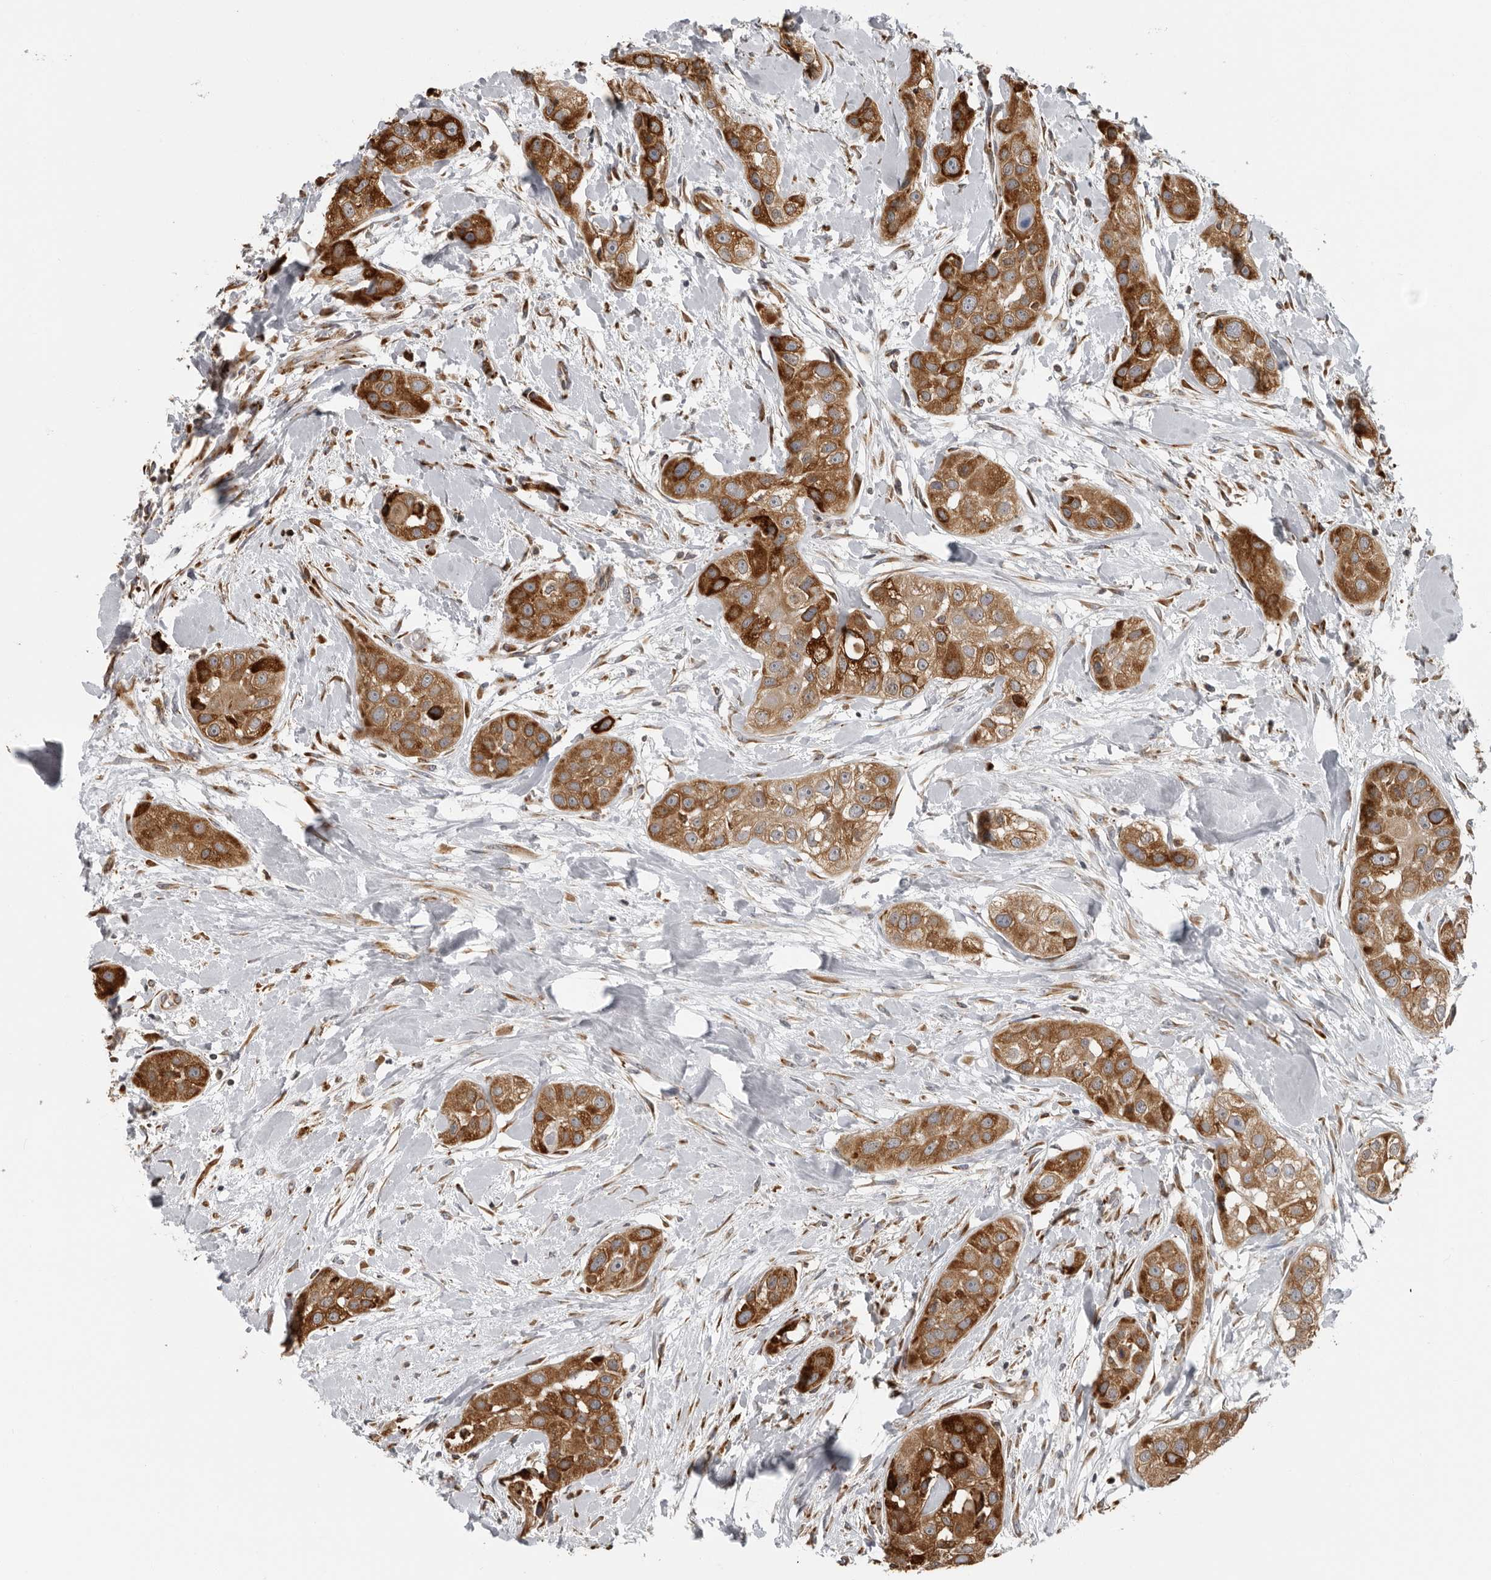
{"staining": {"intensity": "strong", "quantity": ">75%", "location": "cytoplasmic/membranous"}, "tissue": "head and neck cancer", "cell_type": "Tumor cells", "image_type": "cancer", "snomed": [{"axis": "morphology", "description": "Normal tissue, NOS"}, {"axis": "morphology", "description": "Squamous cell carcinoma, NOS"}, {"axis": "topography", "description": "Skeletal muscle"}, {"axis": "topography", "description": "Head-Neck"}], "caption": "Approximately >75% of tumor cells in squamous cell carcinoma (head and neck) reveal strong cytoplasmic/membranous protein staining as visualized by brown immunohistochemical staining.", "gene": "ALPK2", "patient": {"sex": "male", "age": 51}}